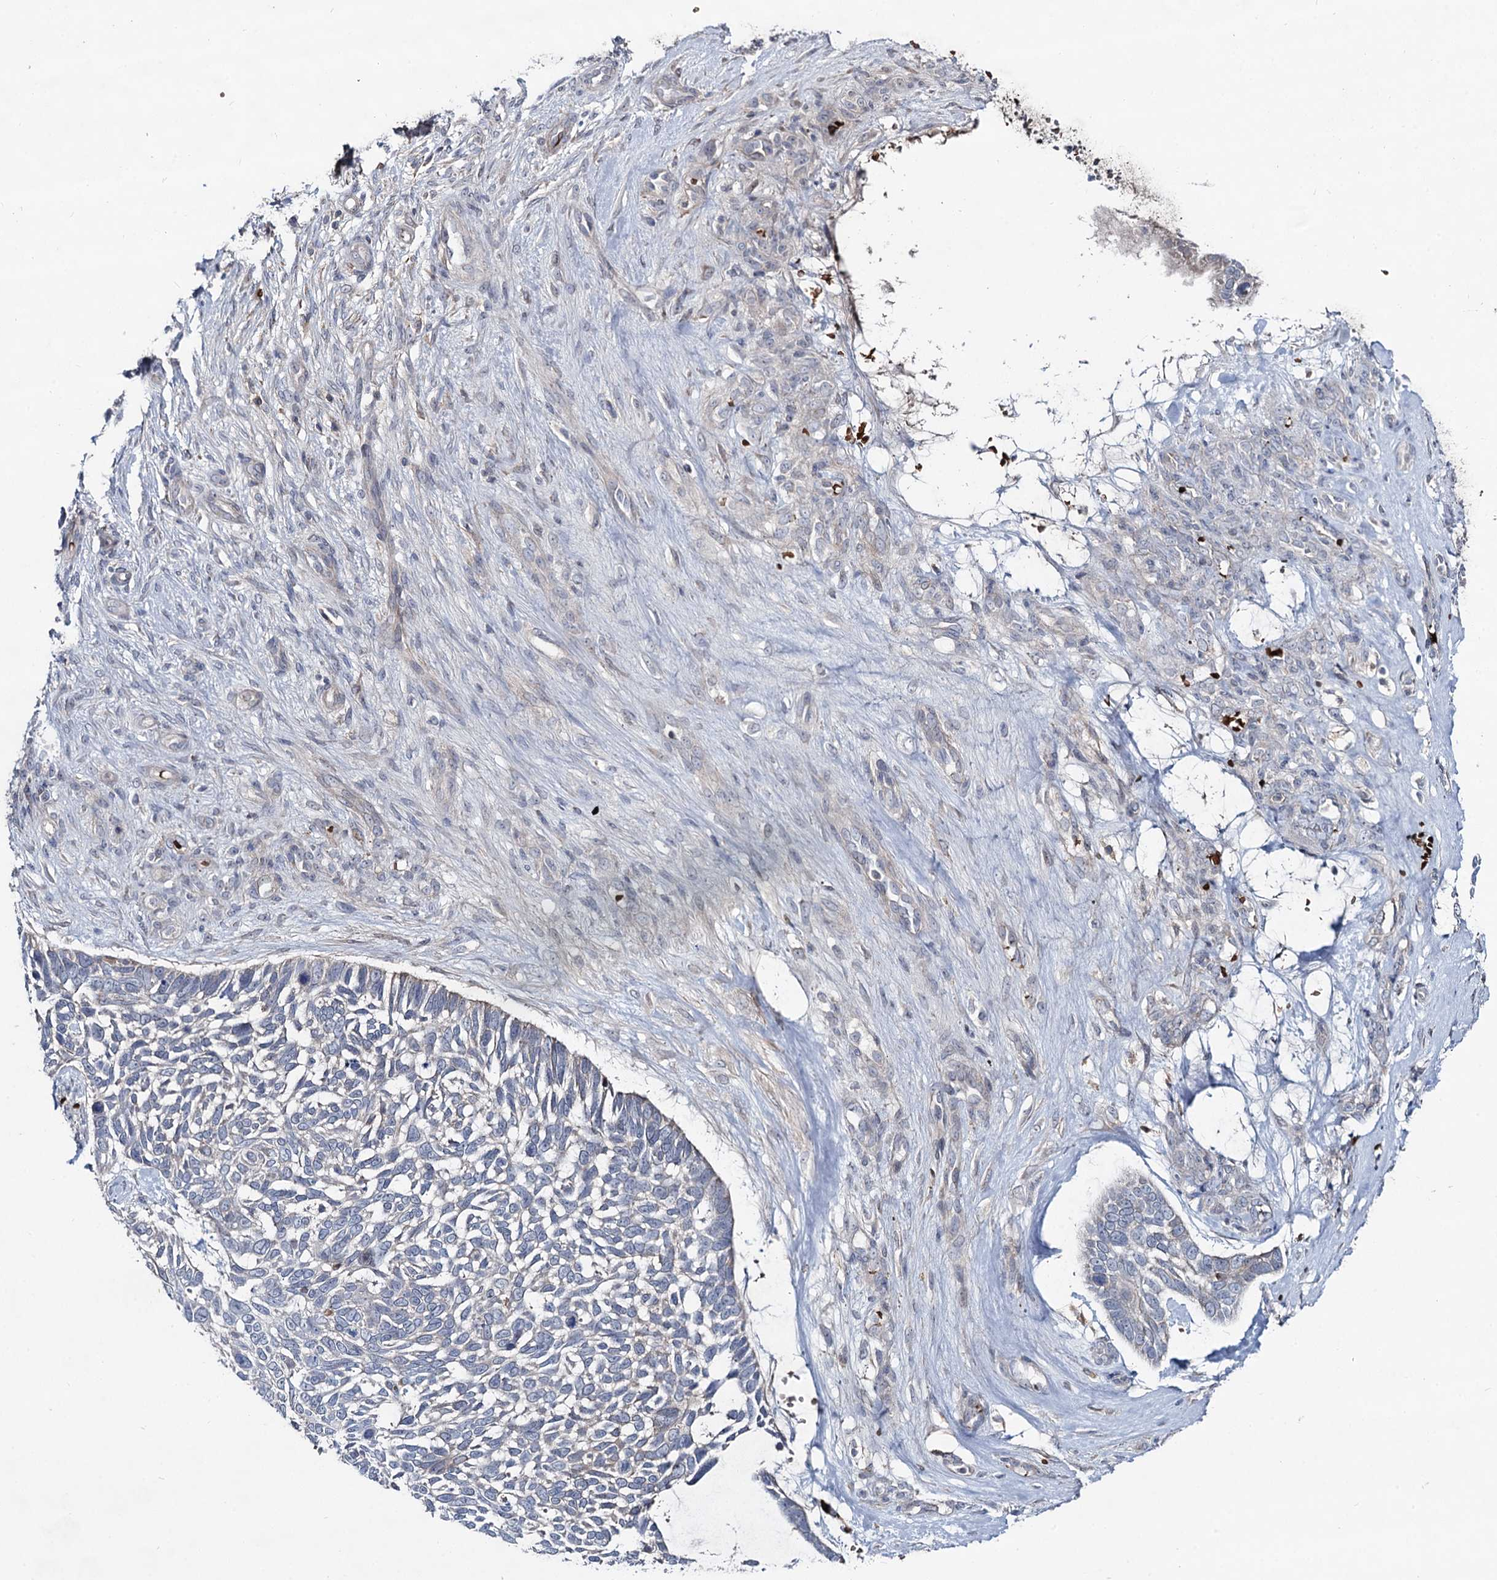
{"staining": {"intensity": "negative", "quantity": "none", "location": "none"}, "tissue": "skin cancer", "cell_type": "Tumor cells", "image_type": "cancer", "snomed": [{"axis": "morphology", "description": "Basal cell carcinoma"}, {"axis": "topography", "description": "Skin"}], "caption": "DAB immunohistochemical staining of skin basal cell carcinoma displays no significant positivity in tumor cells.", "gene": "RNF6", "patient": {"sex": "male", "age": 88}}